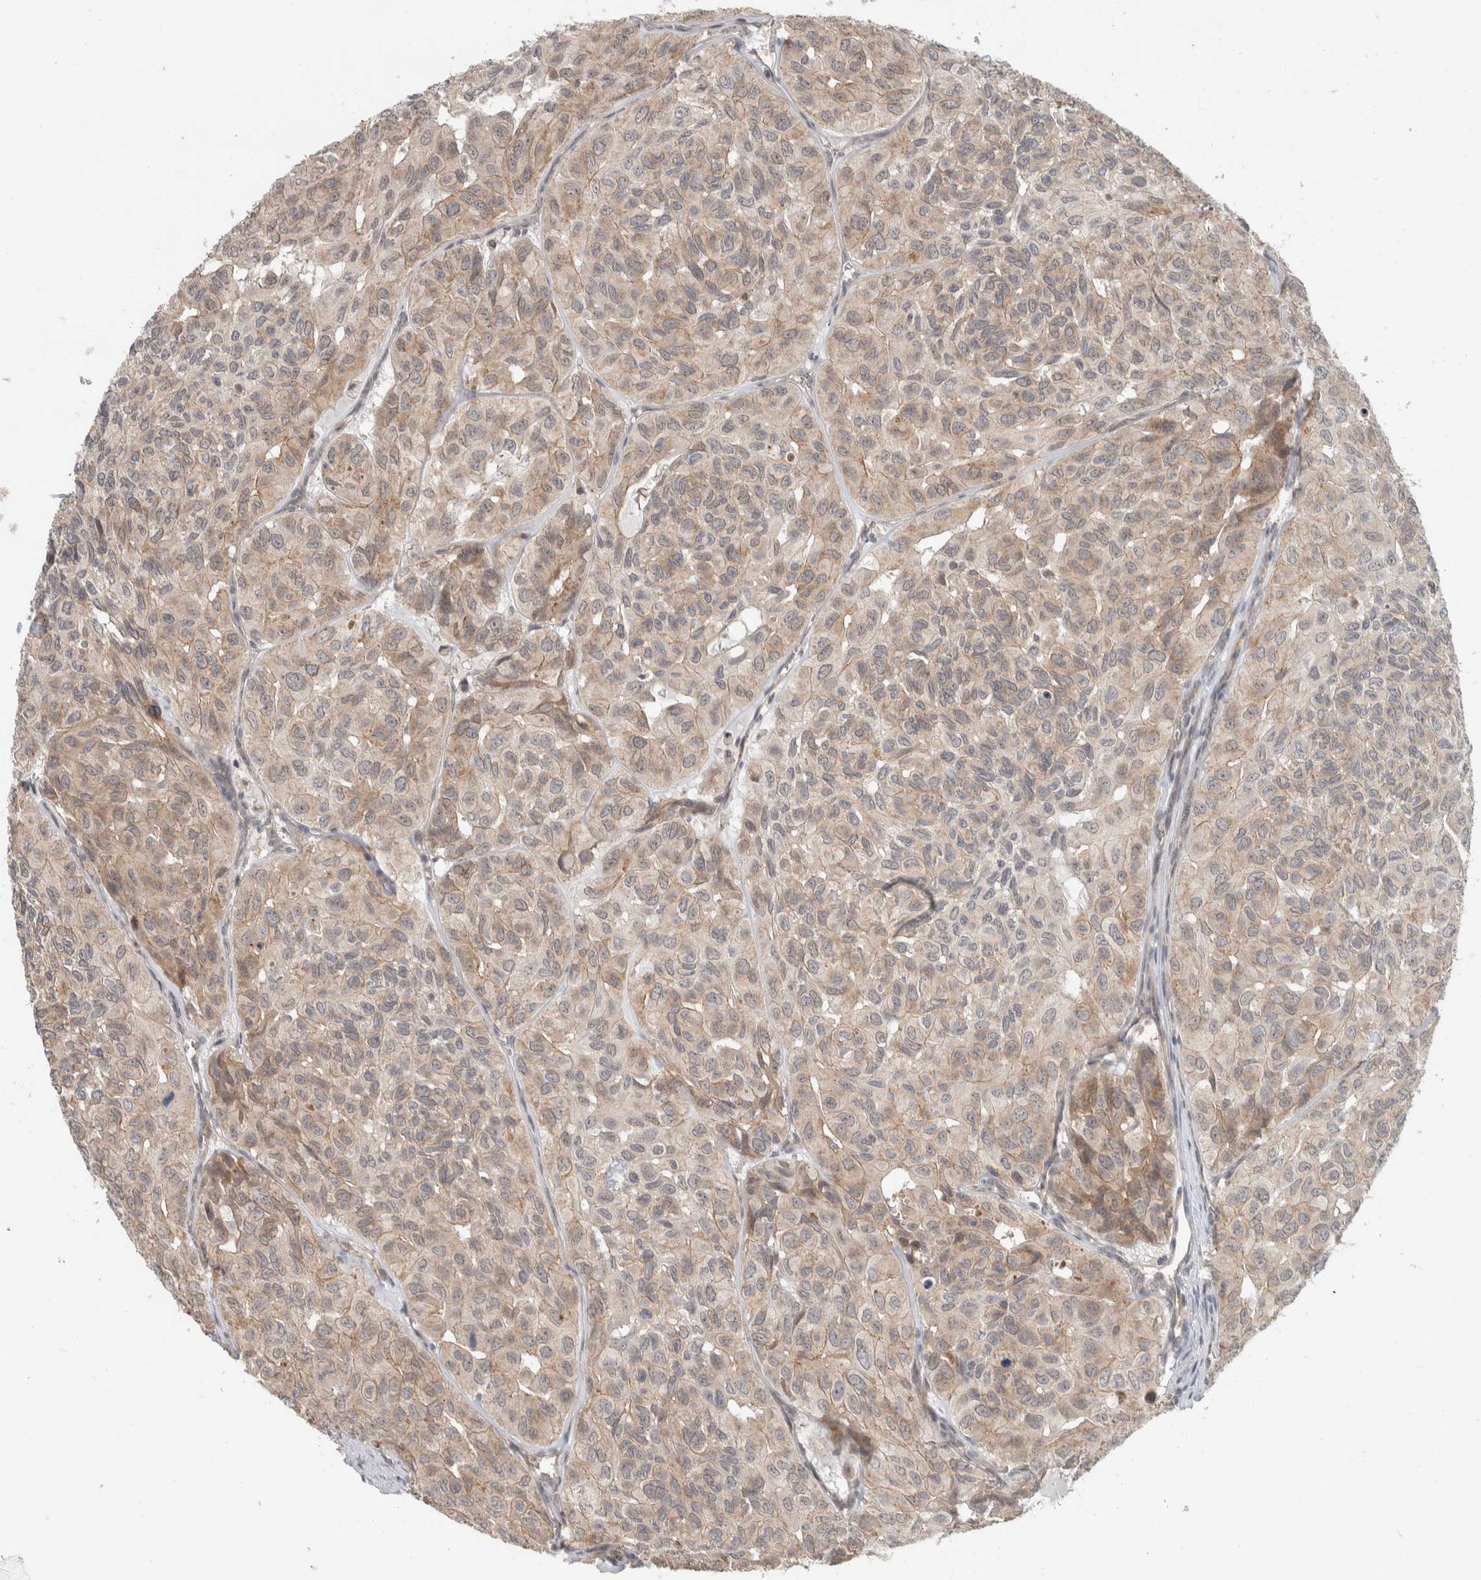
{"staining": {"intensity": "weak", "quantity": "25%-75%", "location": "cytoplasmic/membranous"}, "tissue": "head and neck cancer", "cell_type": "Tumor cells", "image_type": "cancer", "snomed": [{"axis": "morphology", "description": "Adenocarcinoma, NOS"}, {"axis": "topography", "description": "Salivary gland, NOS"}, {"axis": "topography", "description": "Head-Neck"}], "caption": "Approximately 25%-75% of tumor cells in human head and neck cancer demonstrate weak cytoplasmic/membranous protein expression as visualized by brown immunohistochemical staining.", "gene": "DEPTOR", "patient": {"sex": "female", "age": 76}}